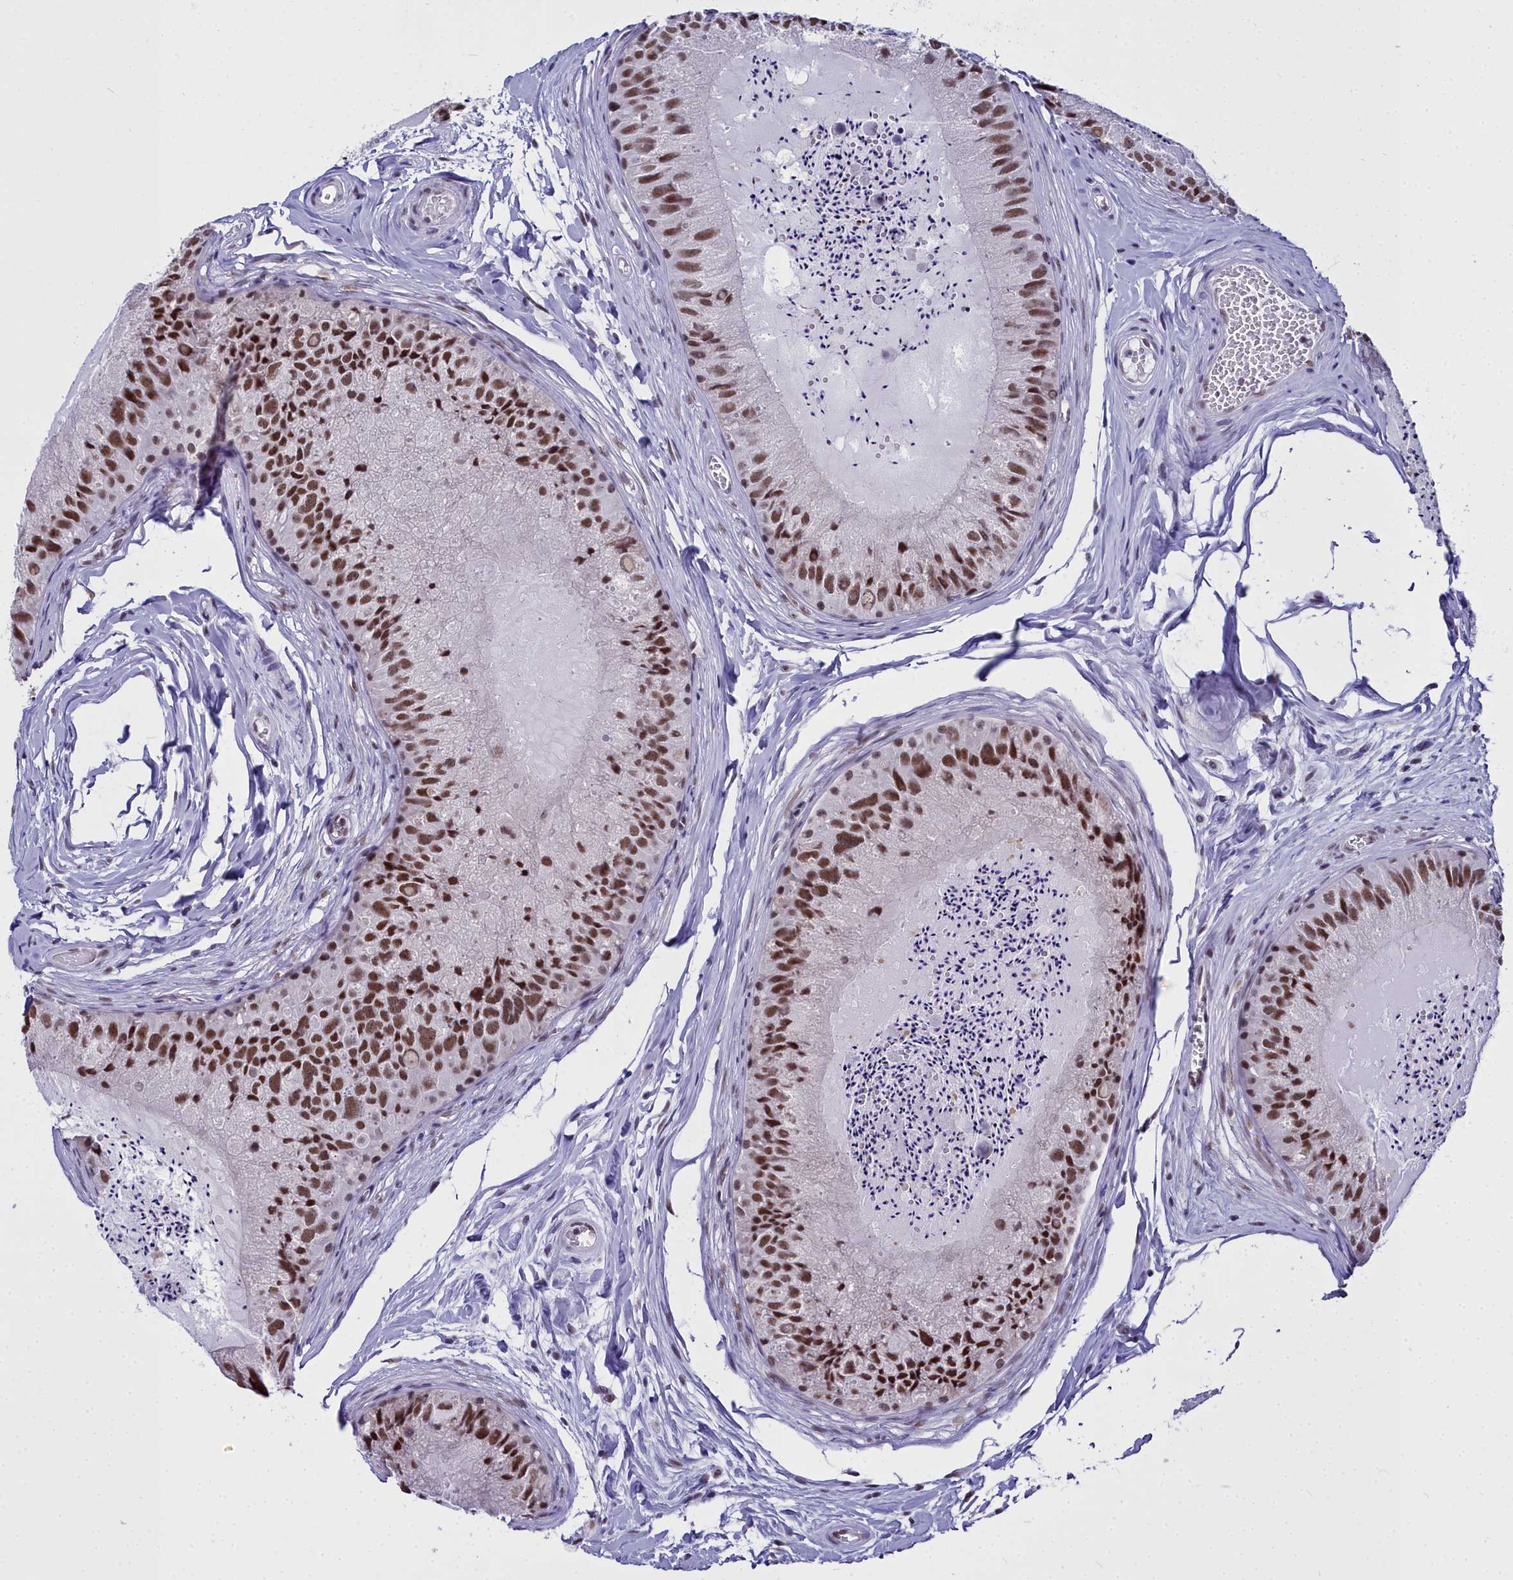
{"staining": {"intensity": "moderate", "quantity": ">75%", "location": "nuclear"}, "tissue": "epididymis", "cell_type": "Glandular cells", "image_type": "normal", "snomed": [{"axis": "morphology", "description": "Normal tissue, NOS"}, {"axis": "topography", "description": "Epididymis"}], "caption": "Immunohistochemical staining of unremarkable epididymis reveals >75% levels of moderate nuclear protein positivity in approximately >75% of glandular cells. Using DAB (3,3'-diaminobenzidine) (brown) and hematoxylin (blue) stains, captured at high magnification using brightfield microscopy.", "gene": "RBM12", "patient": {"sex": "male", "age": 31}}